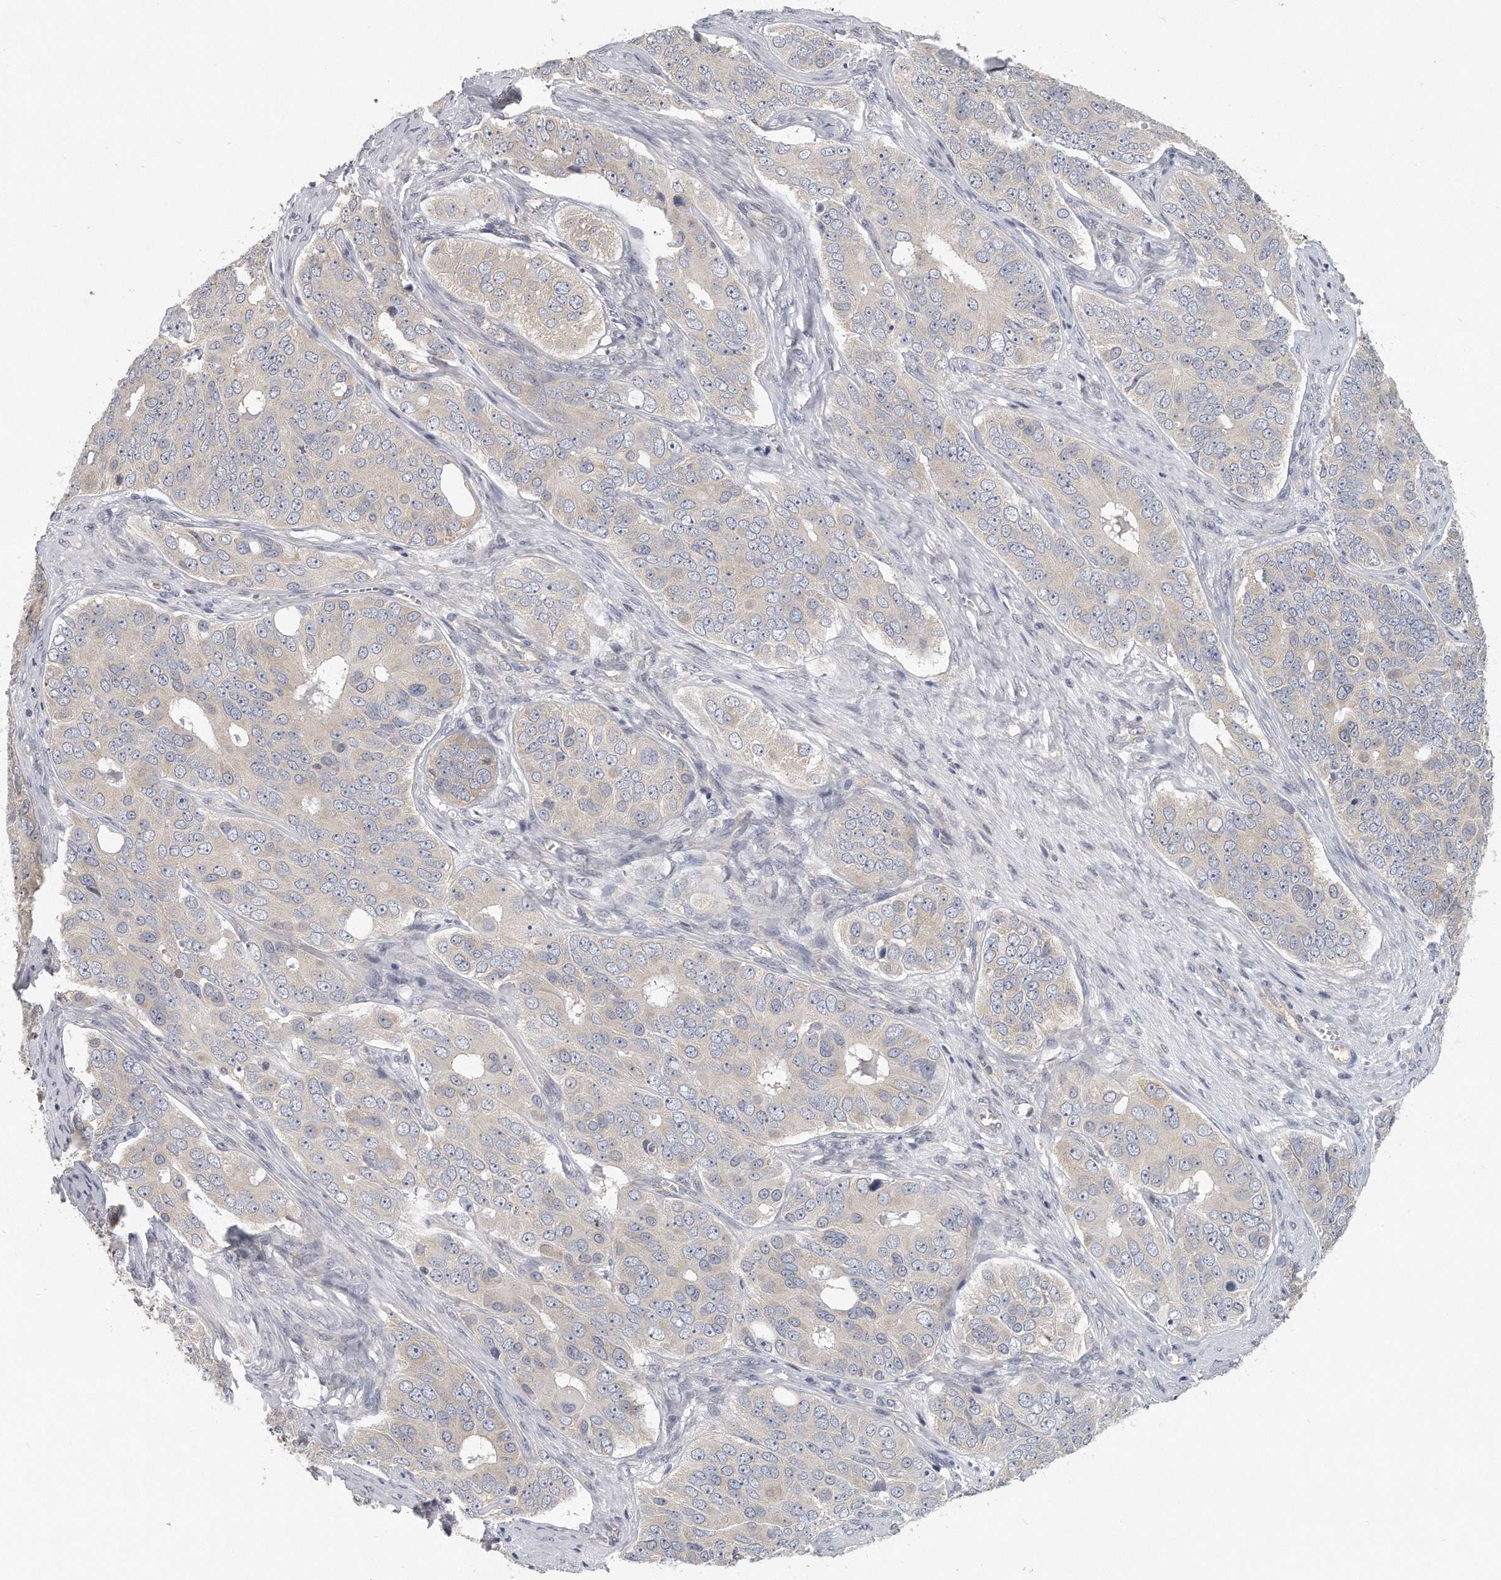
{"staining": {"intensity": "negative", "quantity": "none", "location": "none"}, "tissue": "ovarian cancer", "cell_type": "Tumor cells", "image_type": "cancer", "snomed": [{"axis": "morphology", "description": "Carcinoma, endometroid"}, {"axis": "topography", "description": "Ovary"}], "caption": "Tumor cells show no significant protein expression in ovarian cancer (endometroid carcinoma).", "gene": "EIF3I", "patient": {"sex": "female", "age": 51}}